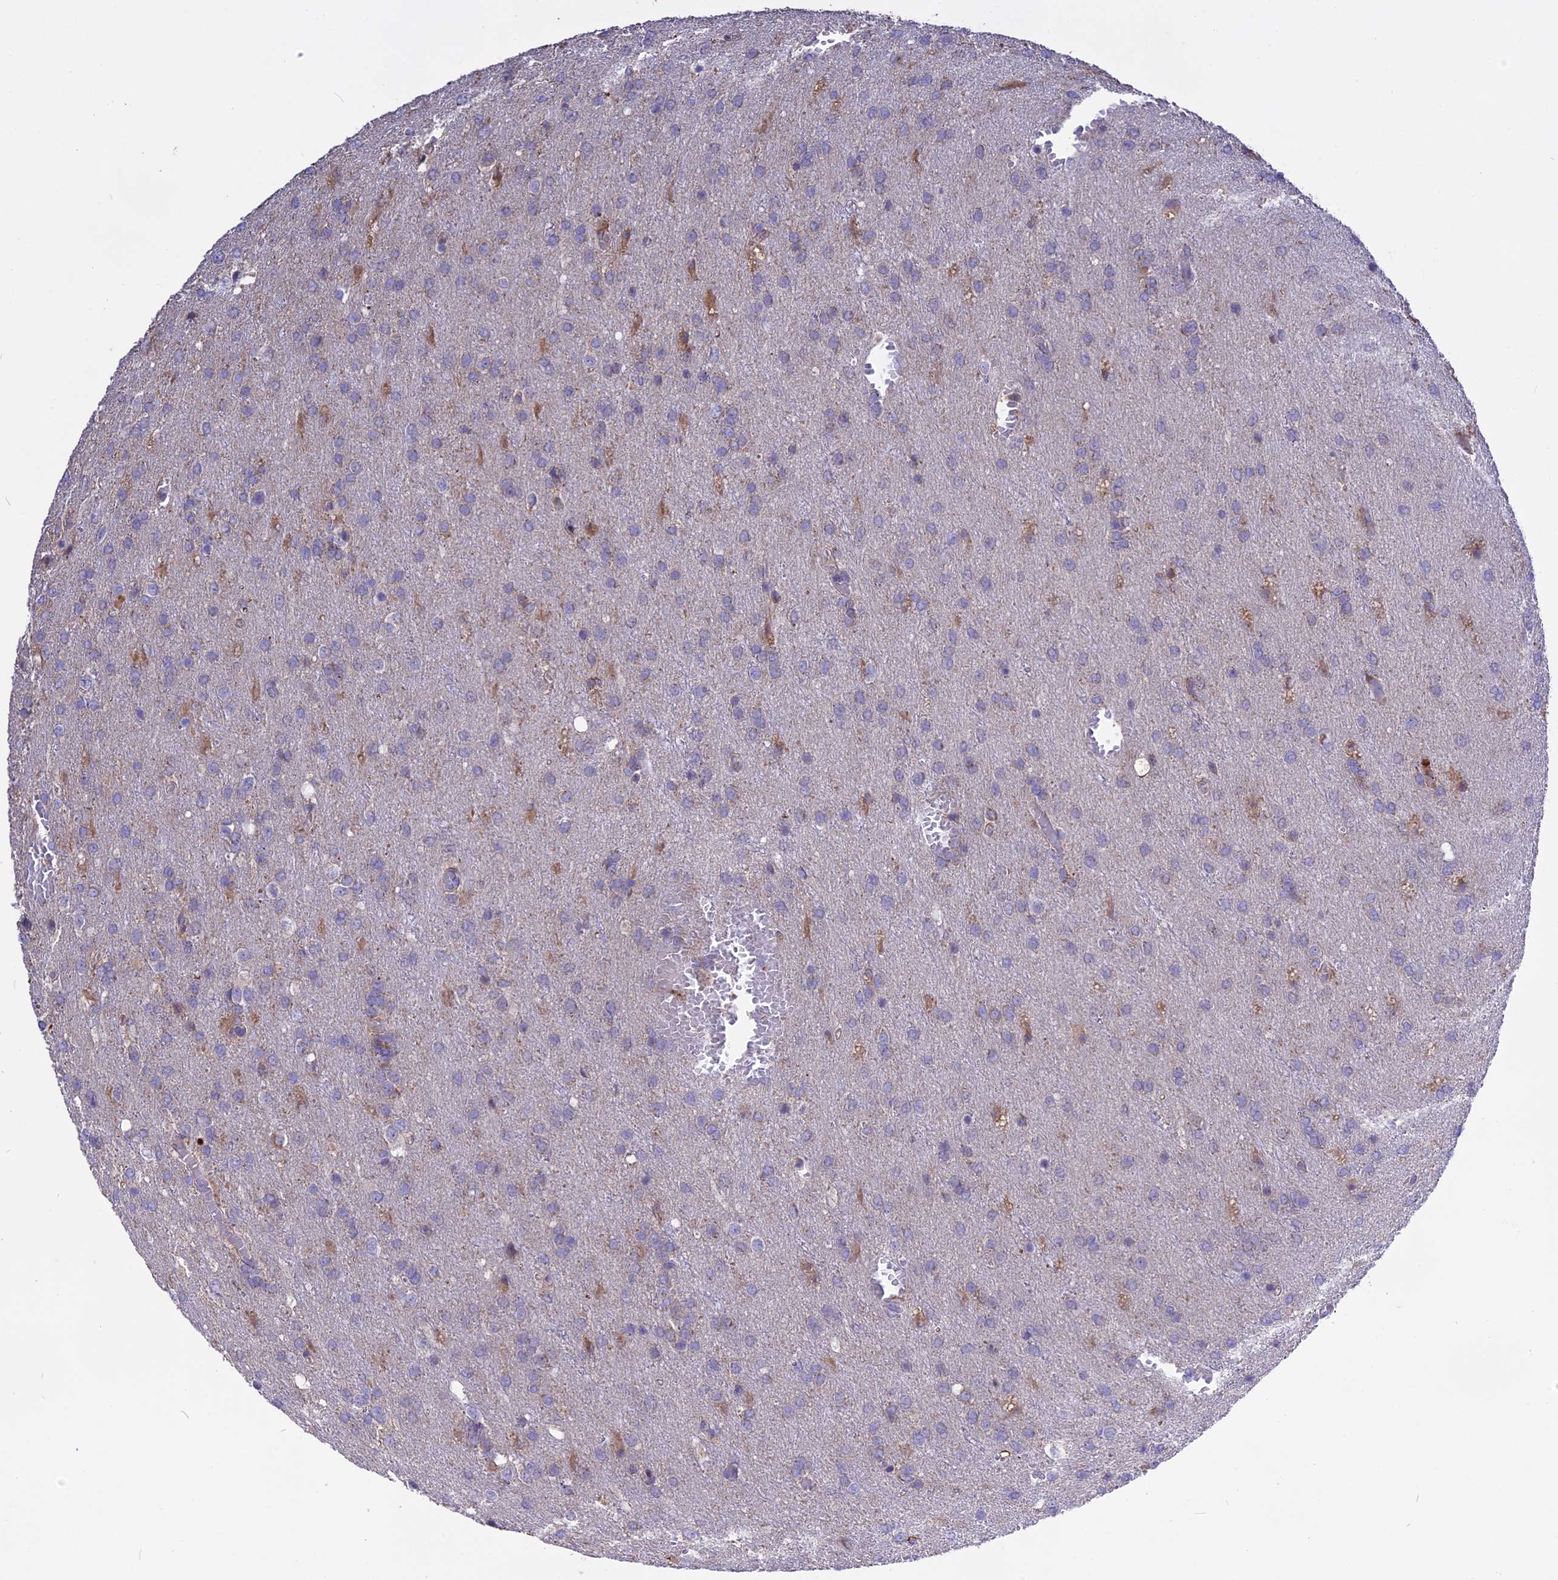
{"staining": {"intensity": "negative", "quantity": "none", "location": "none"}, "tissue": "glioma", "cell_type": "Tumor cells", "image_type": "cancer", "snomed": [{"axis": "morphology", "description": "Glioma, malignant, High grade"}, {"axis": "topography", "description": "Brain"}], "caption": "A micrograph of human malignant high-grade glioma is negative for staining in tumor cells.", "gene": "NUDT8", "patient": {"sex": "female", "age": 74}}